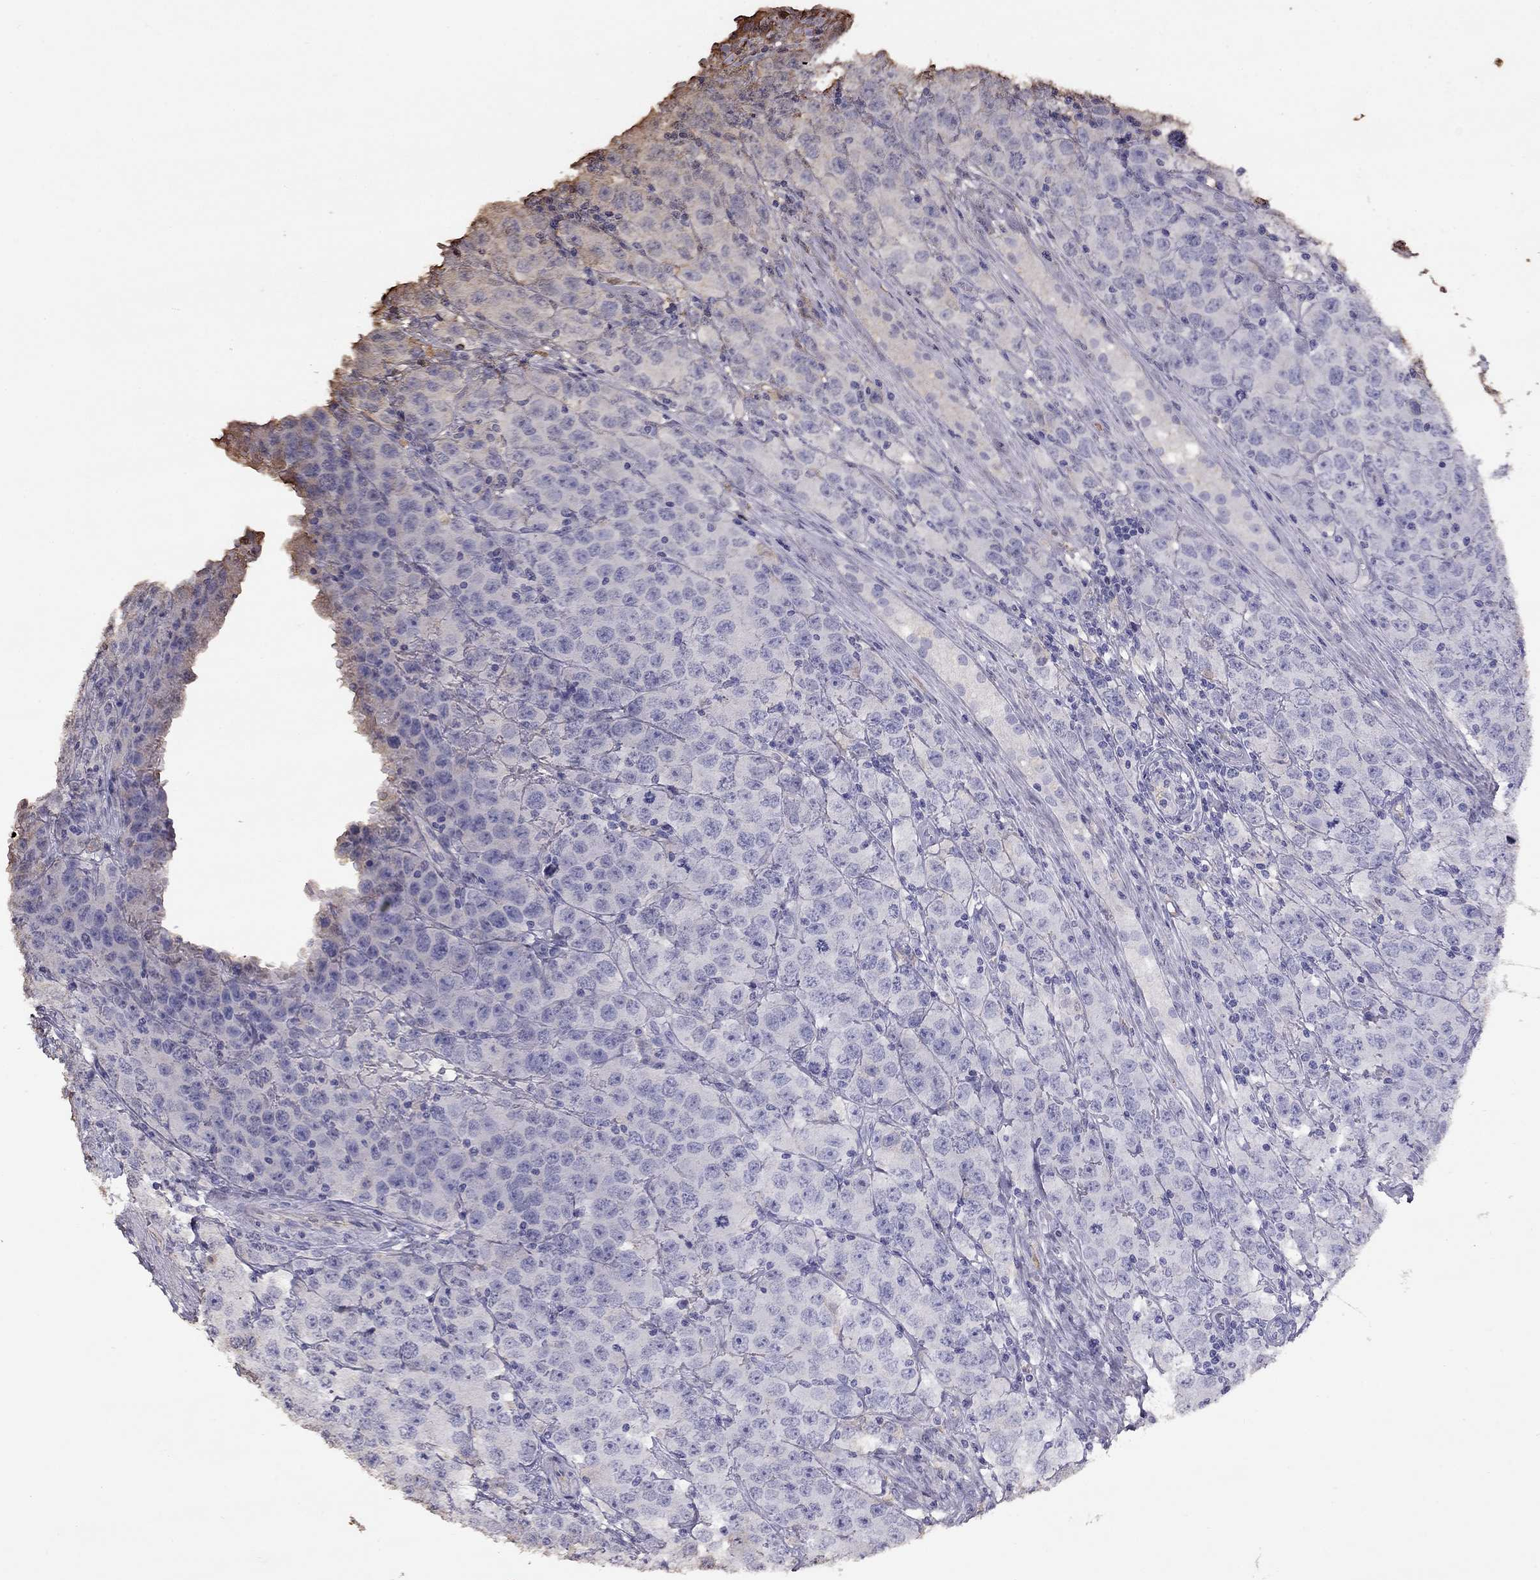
{"staining": {"intensity": "negative", "quantity": "none", "location": "none"}, "tissue": "testis cancer", "cell_type": "Tumor cells", "image_type": "cancer", "snomed": [{"axis": "morphology", "description": "Seminoma, NOS"}, {"axis": "topography", "description": "Testis"}], "caption": "This is a histopathology image of immunohistochemistry (IHC) staining of testis cancer (seminoma), which shows no positivity in tumor cells.", "gene": "SUN3", "patient": {"sex": "male", "age": 52}}